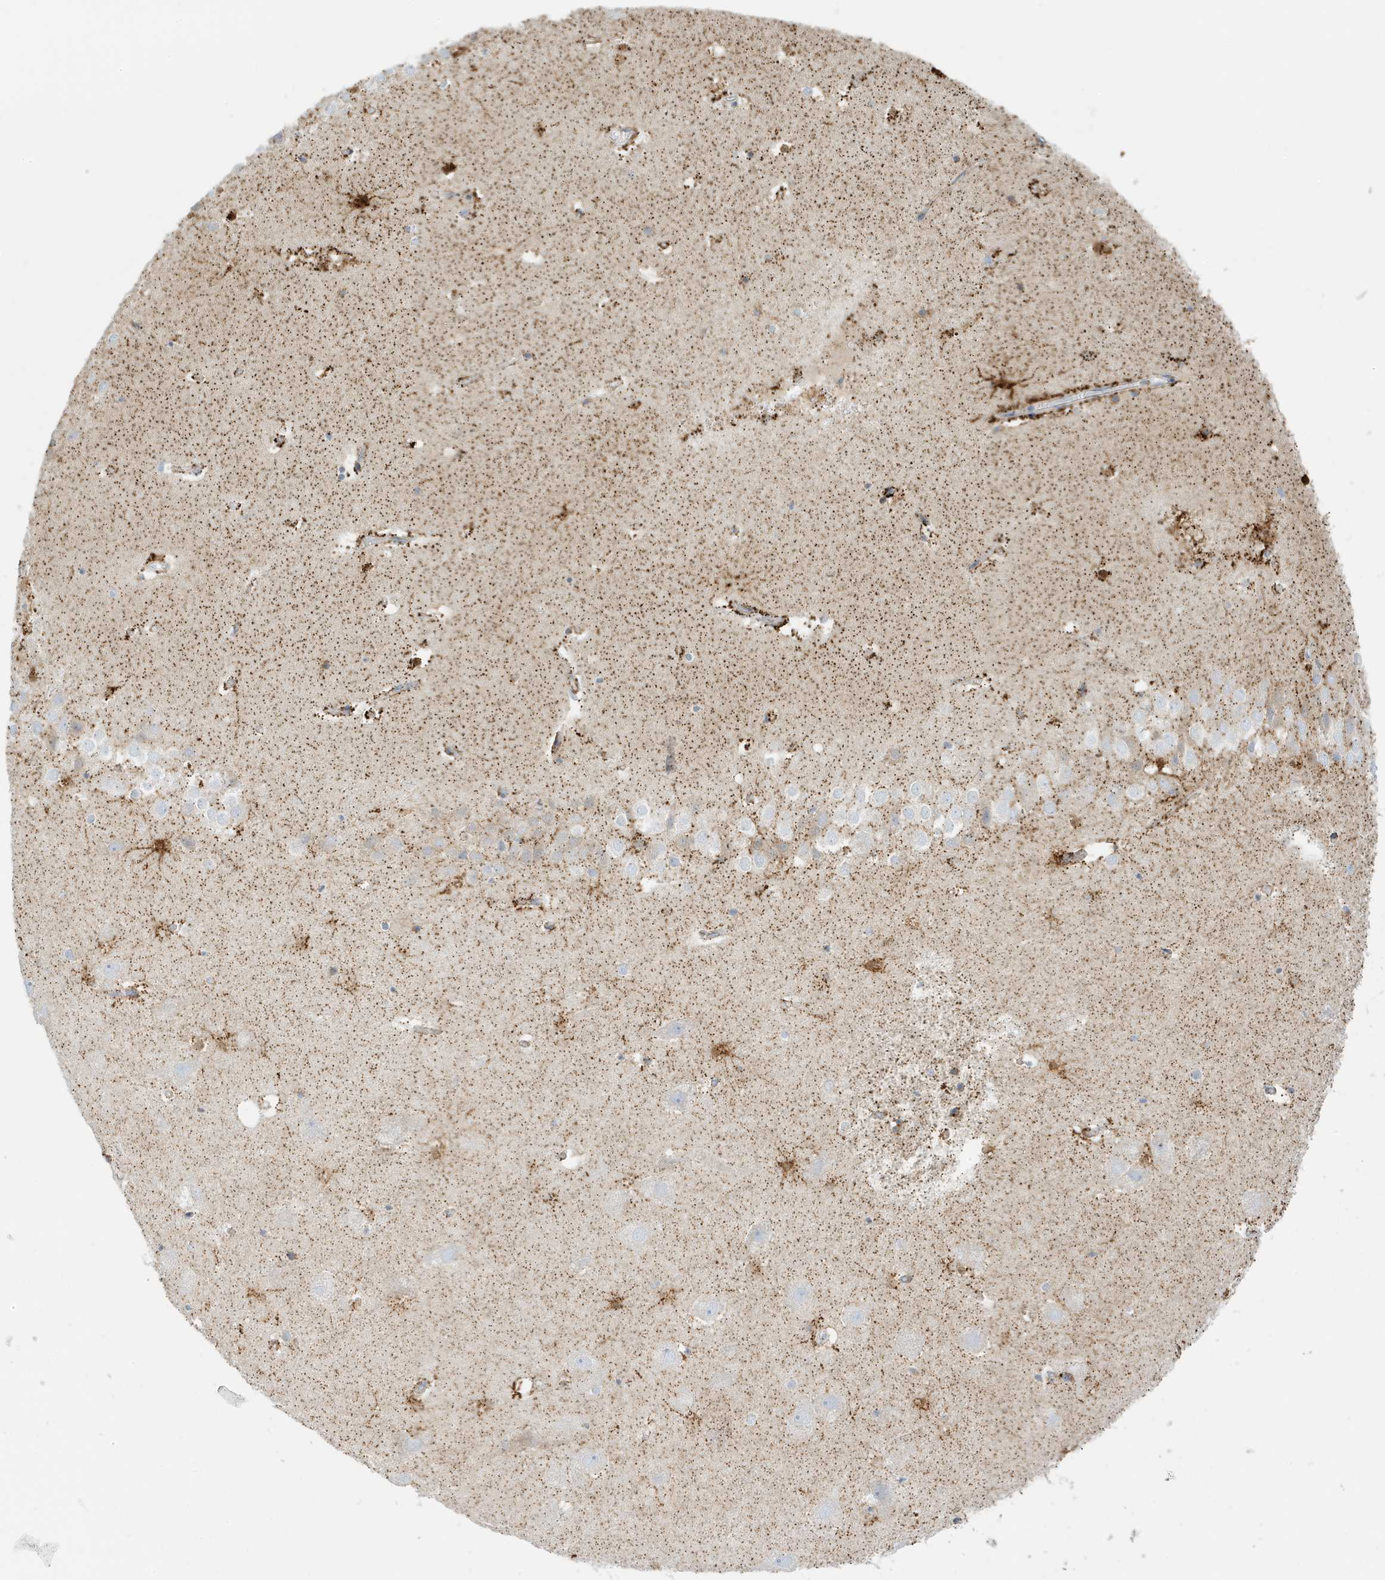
{"staining": {"intensity": "strong", "quantity": ">75%", "location": "cytoplasmic/membranous"}, "tissue": "hippocampus", "cell_type": "Glial cells", "image_type": "normal", "snomed": [{"axis": "morphology", "description": "Normal tissue, NOS"}, {"axis": "topography", "description": "Hippocampus"}], "caption": "An image of hippocampus stained for a protein exhibits strong cytoplasmic/membranous brown staining in glial cells.", "gene": "CAPN13", "patient": {"sex": "female", "age": 52}}